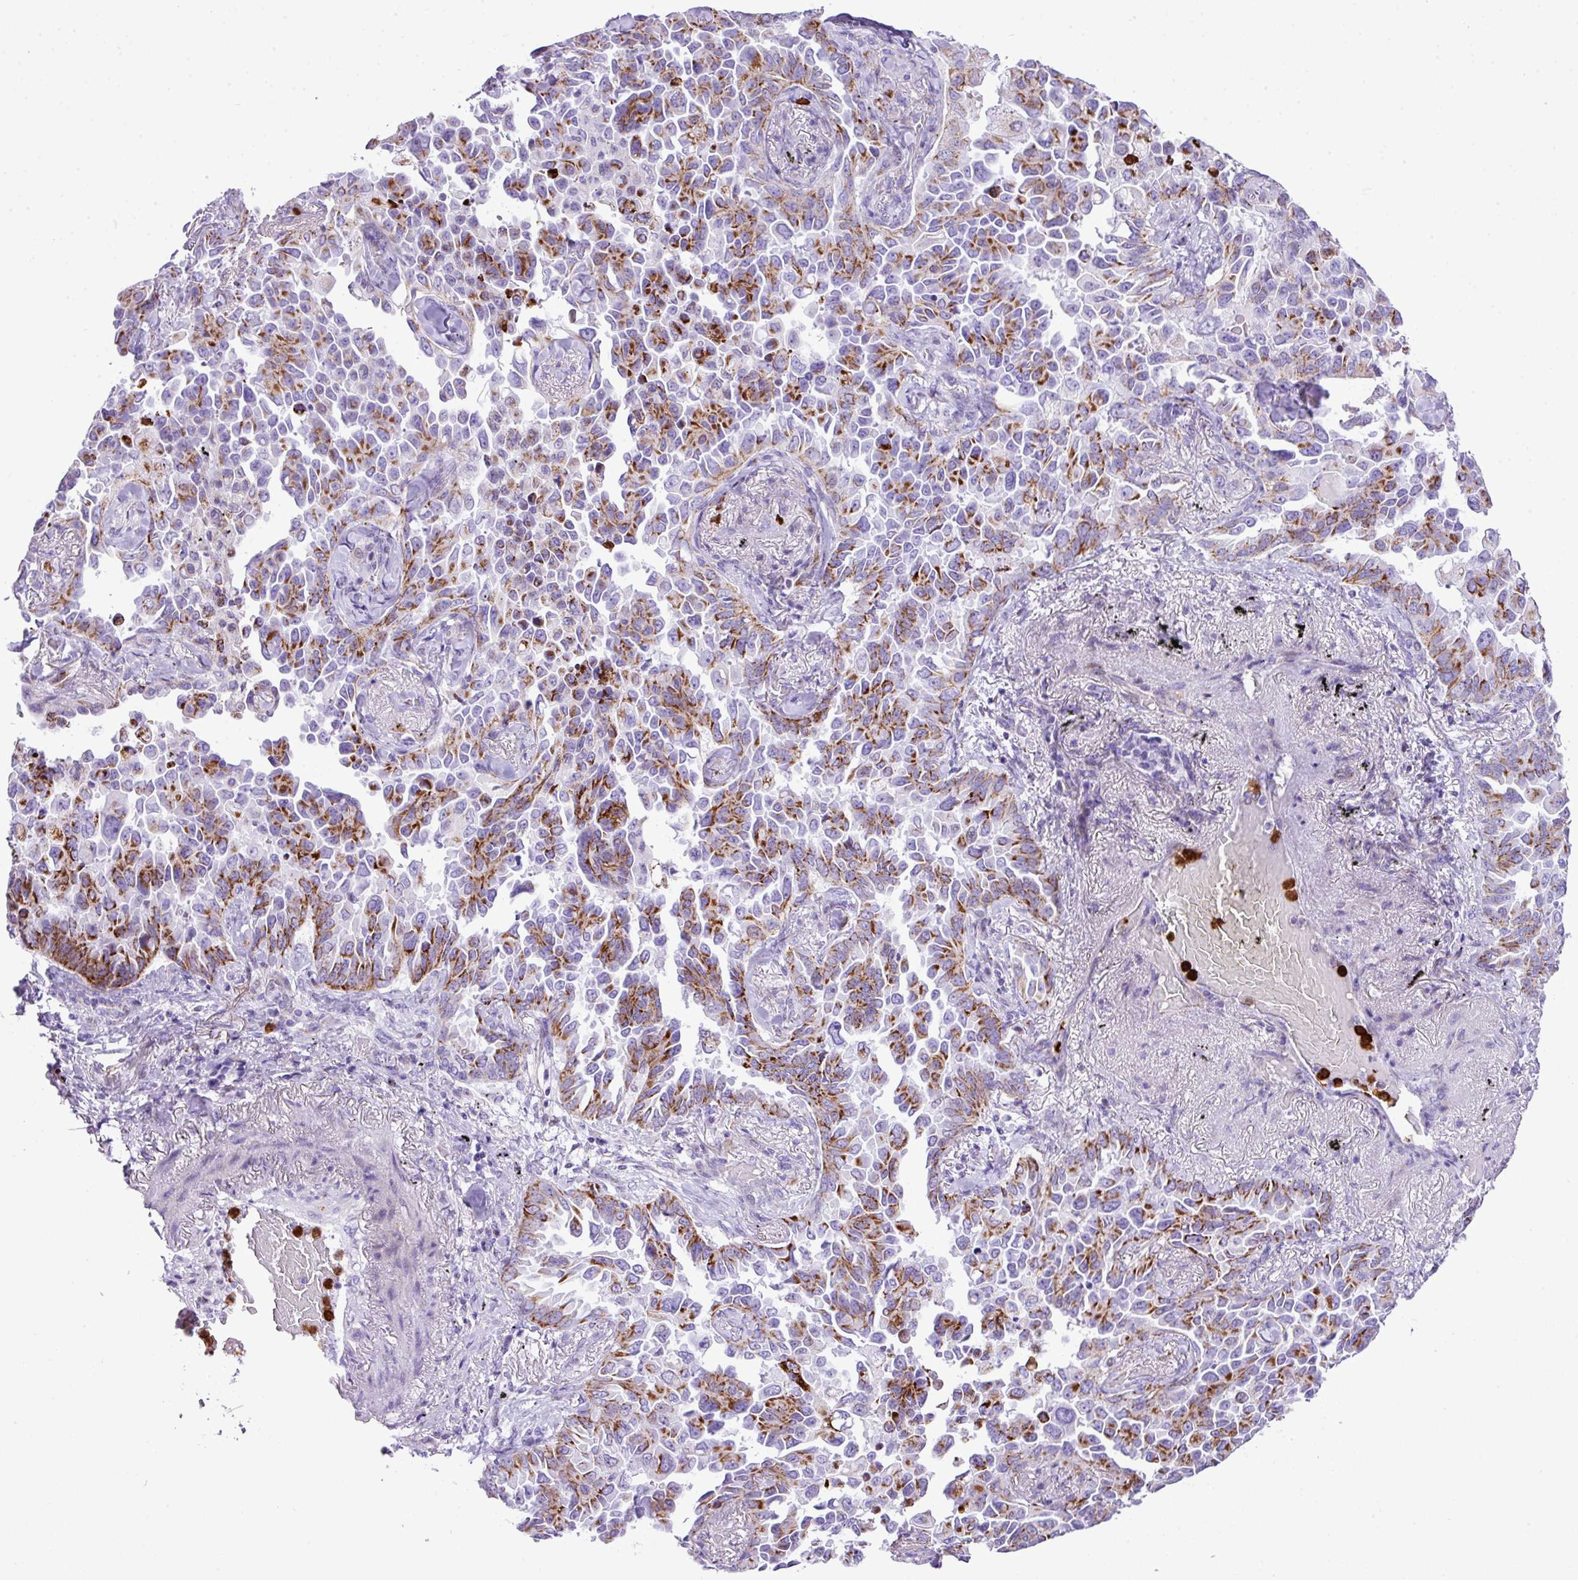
{"staining": {"intensity": "moderate", "quantity": "25%-75%", "location": "cytoplasmic/membranous"}, "tissue": "lung cancer", "cell_type": "Tumor cells", "image_type": "cancer", "snomed": [{"axis": "morphology", "description": "Adenocarcinoma, NOS"}, {"axis": "topography", "description": "Lung"}], "caption": "This micrograph shows immunohistochemistry (IHC) staining of human adenocarcinoma (lung), with medium moderate cytoplasmic/membranous positivity in approximately 25%-75% of tumor cells.", "gene": "RCAN2", "patient": {"sex": "female", "age": 67}}